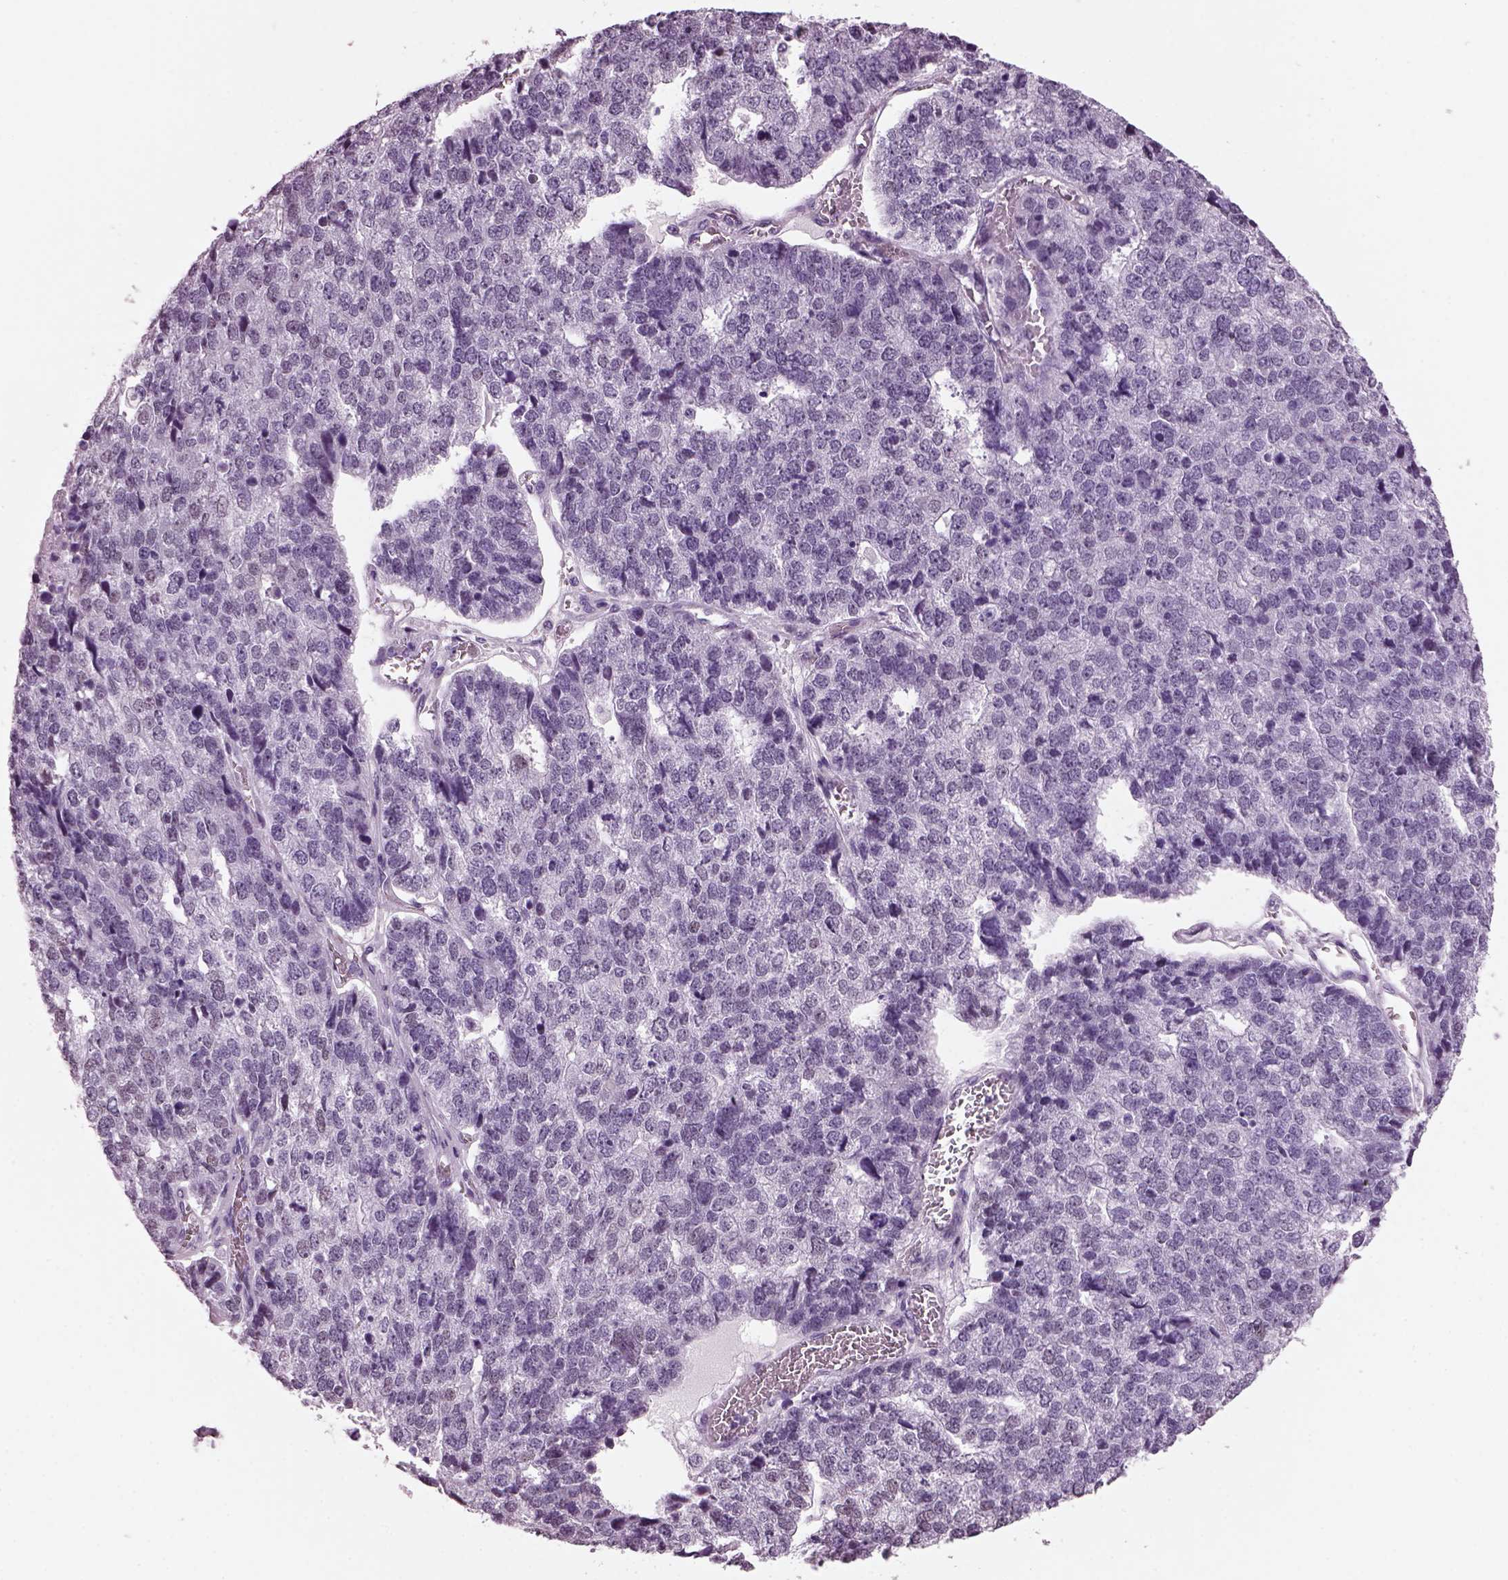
{"staining": {"intensity": "negative", "quantity": "none", "location": "none"}, "tissue": "stomach cancer", "cell_type": "Tumor cells", "image_type": "cancer", "snomed": [{"axis": "morphology", "description": "Adenocarcinoma, NOS"}, {"axis": "topography", "description": "Stomach"}], "caption": "The micrograph displays no significant positivity in tumor cells of stomach cancer.", "gene": "KRTAP3-2", "patient": {"sex": "male", "age": 69}}